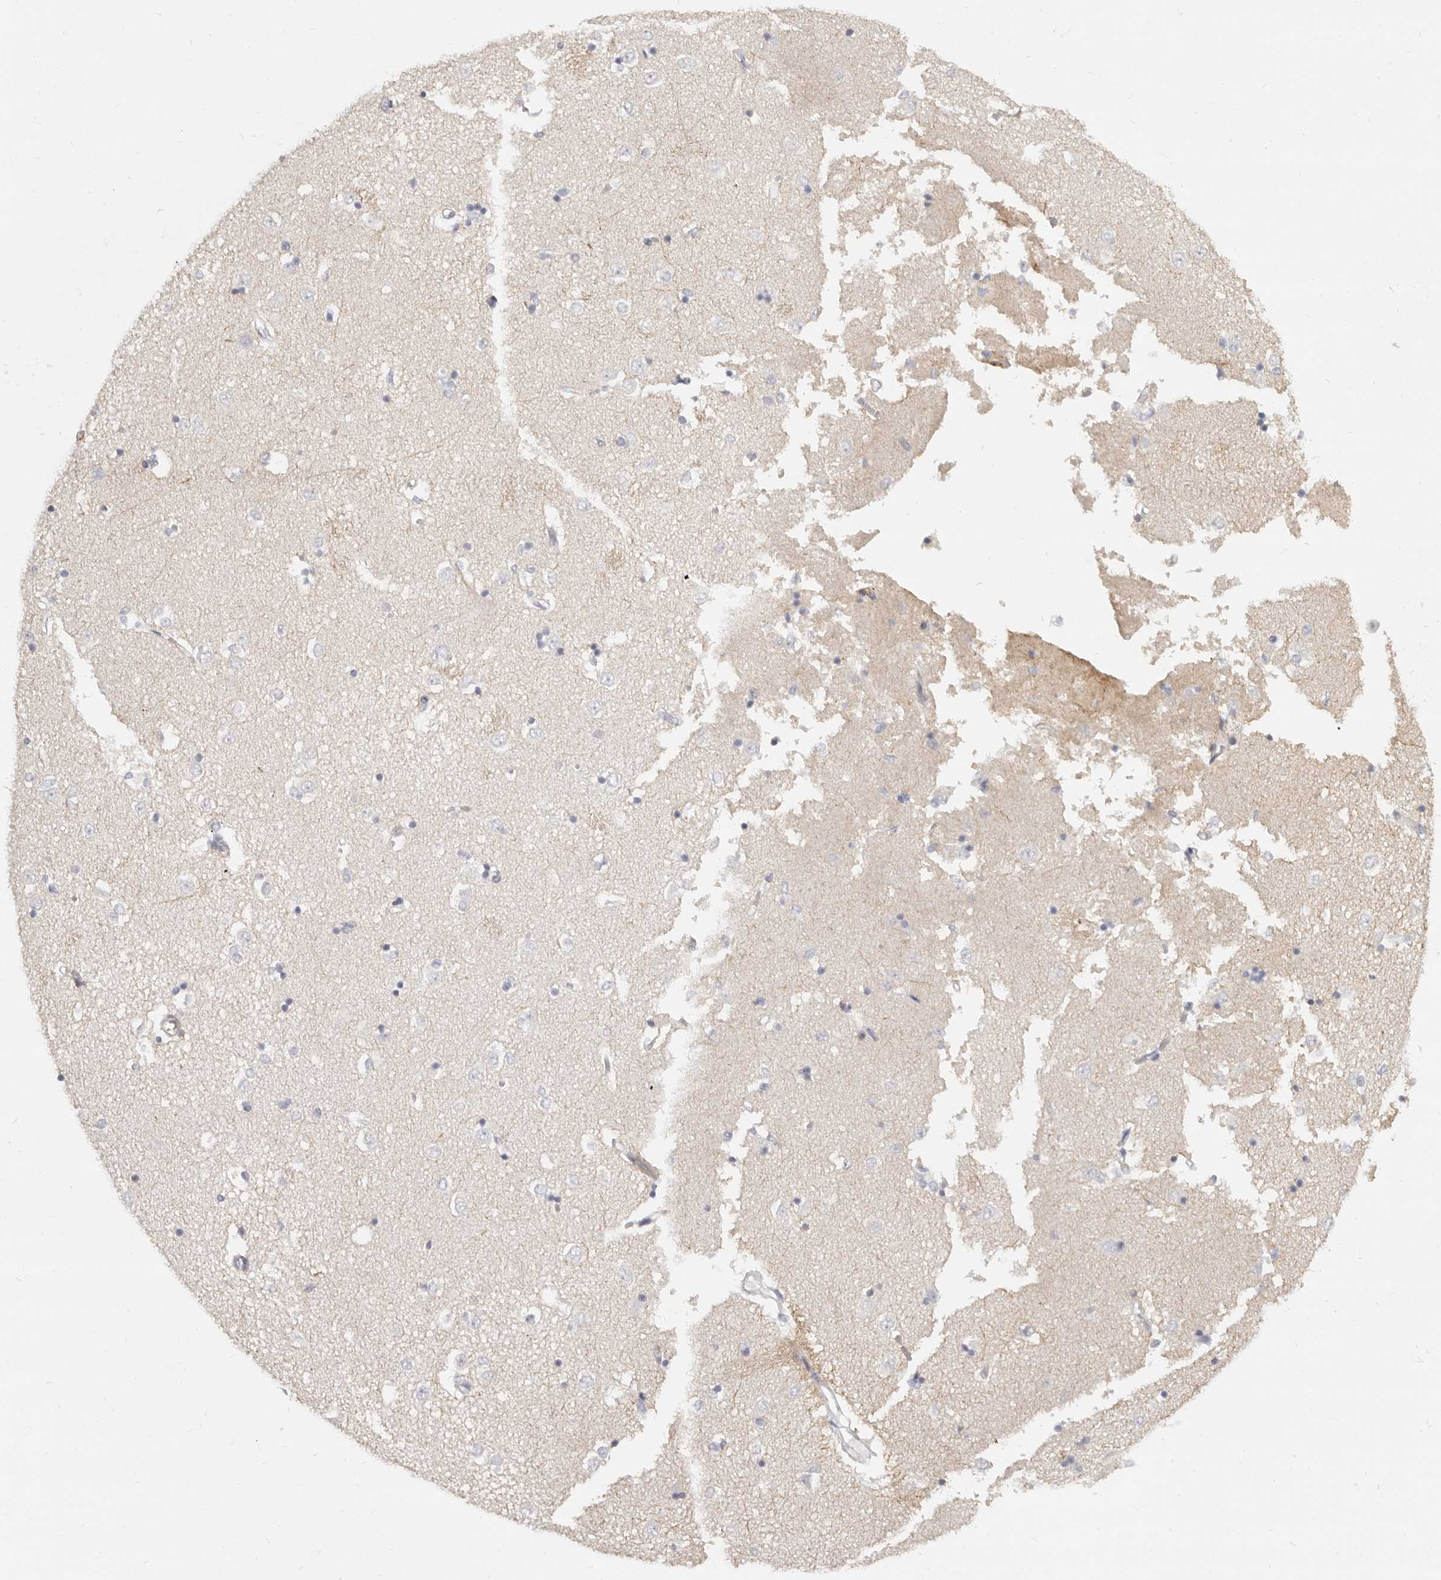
{"staining": {"intensity": "negative", "quantity": "none", "location": "none"}, "tissue": "caudate", "cell_type": "Glial cells", "image_type": "normal", "snomed": [{"axis": "morphology", "description": "Normal tissue, NOS"}, {"axis": "topography", "description": "Lateral ventricle wall"}], "caption": "Glial cells are negative for protein expression in normal human caudate. Brightfield microscopy of immunohistochemistry stained with DAB (3,3'-diaminobenzidine) (brown) and hematoxylin (blue), captured at high magnification.", "gene": "NIBAN1", "patient": {"sex": "male", "age": 45}}